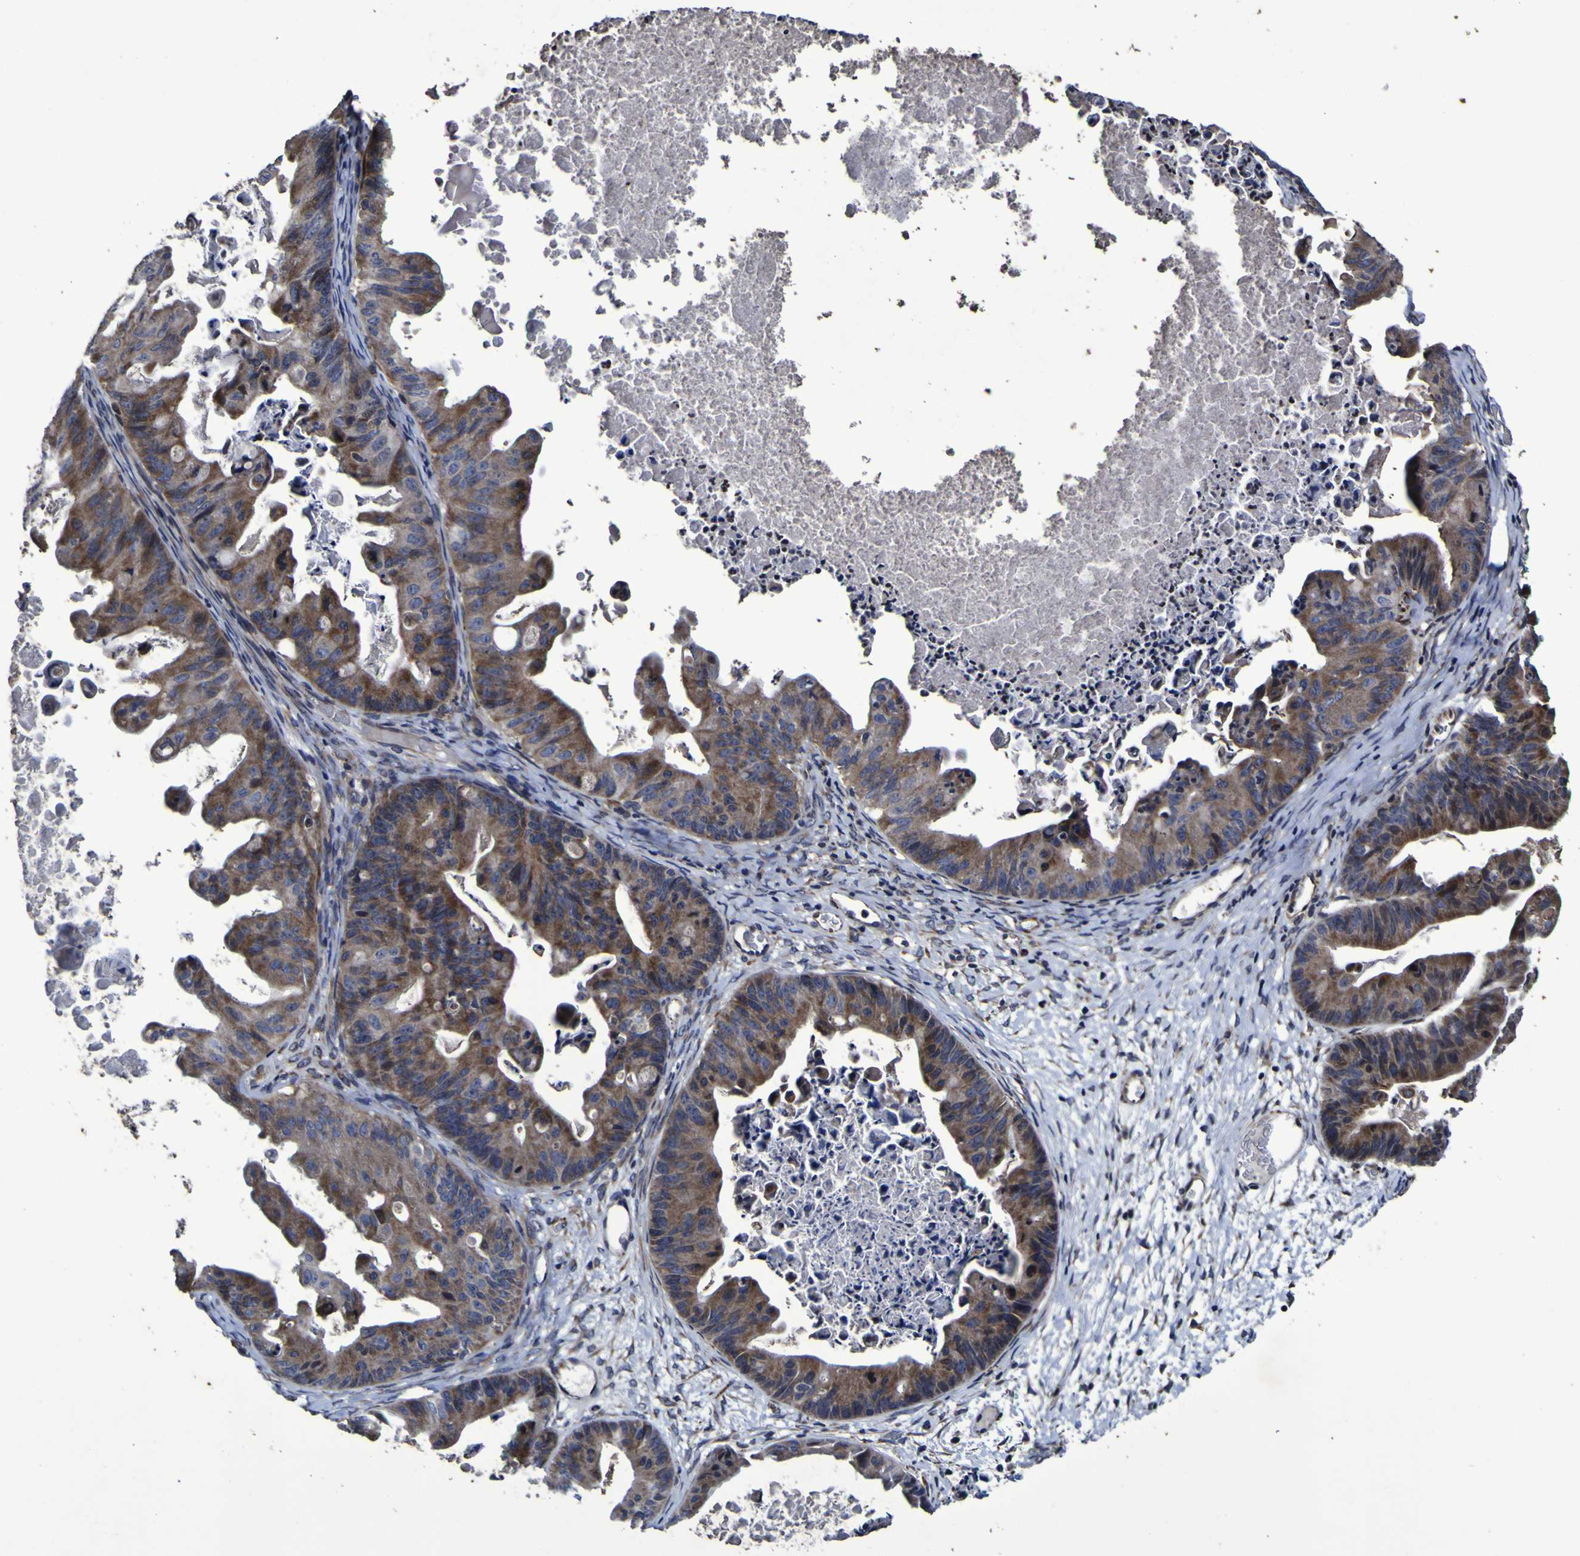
{"staining": {"intensity": "moderate", "quantity": ">75%", "location": "cytoplasmic/membranous"}, "tissue": "ovarian cancer", "cell_type": "Tumor cells", "image_type": "cancer", "snomed": [{"axis": "morphology", "description": "Cystadenocarcinoma, mucinous, NOS"}, {"axis": "topography", "description": "Ovary"}], "caption": "DAB immunohistochemical staining of human mucinous cystadenocarcinoma (ovarian) exhibits moderate cytoplasmic/membranous protein expression in approximately >75% of tumor cells.", "gene": "P3H1", "patient": {"sex": "female", "age": 37}}